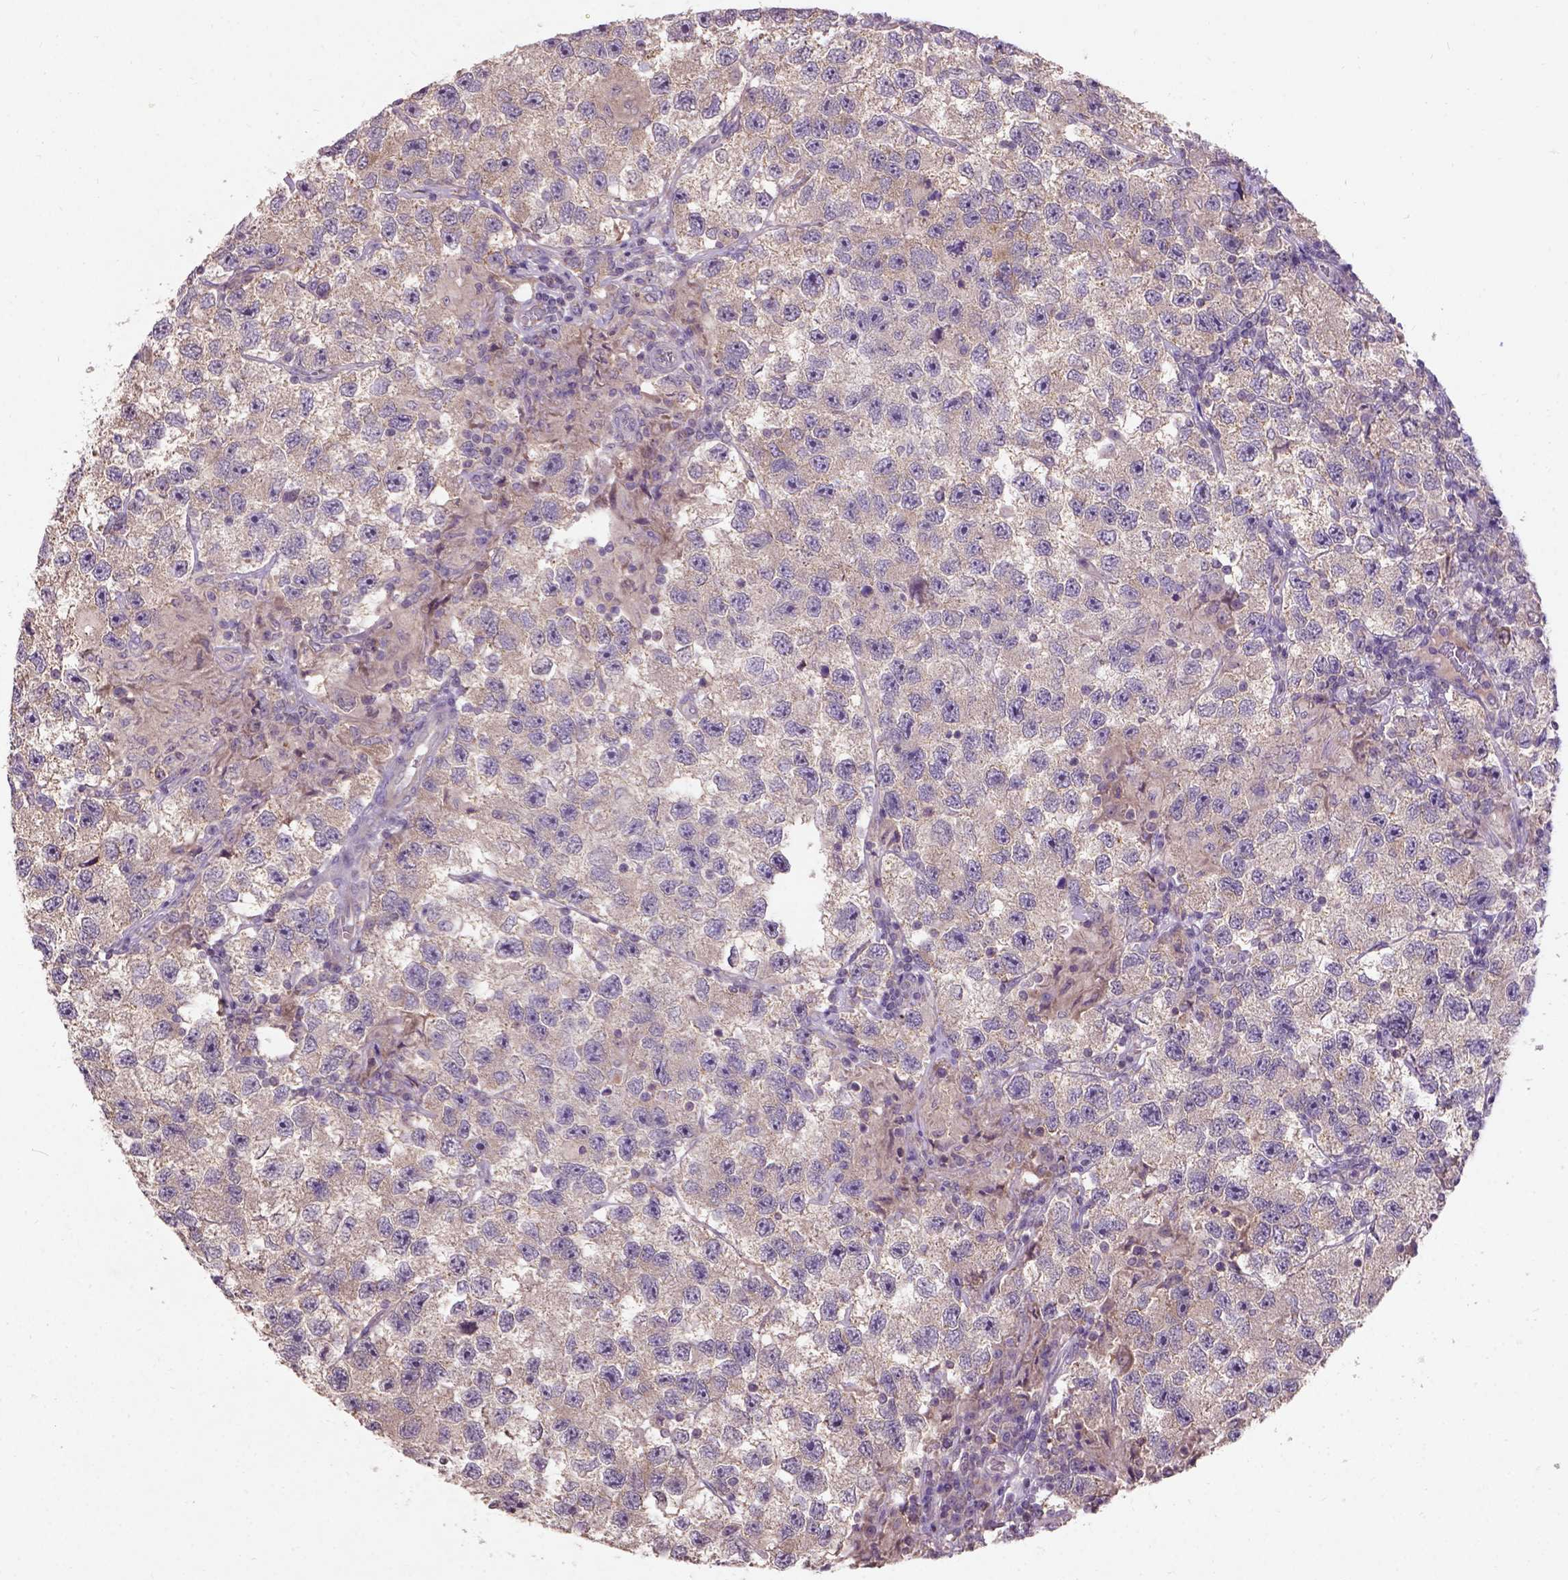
{"staining": {"intensity": "weak", "quantity": ">75%", "location": "cytoplasmic/membranous"}, "tissue": "testis cancer", "cell_type": "Tumor cells", "image_type": "cancer", "snomed": [{"axis": "morphology", "description": "Seminoma, NOS"}, {"axis": "topography", "description": "Testis"}], "caption": "Testis seminoma was stained to show a protein in brown. There is low levels of weak cytoplasmic/membranous staining in about >75% of tumor cells. The staining was performed using DAB to visualize the protein expression in brown, while the nuclei were stained in blue with hematoxylin (Magnification: 20x).", "gene": "KBTBD8", "patient": {"sex": "male", "age": 26}}